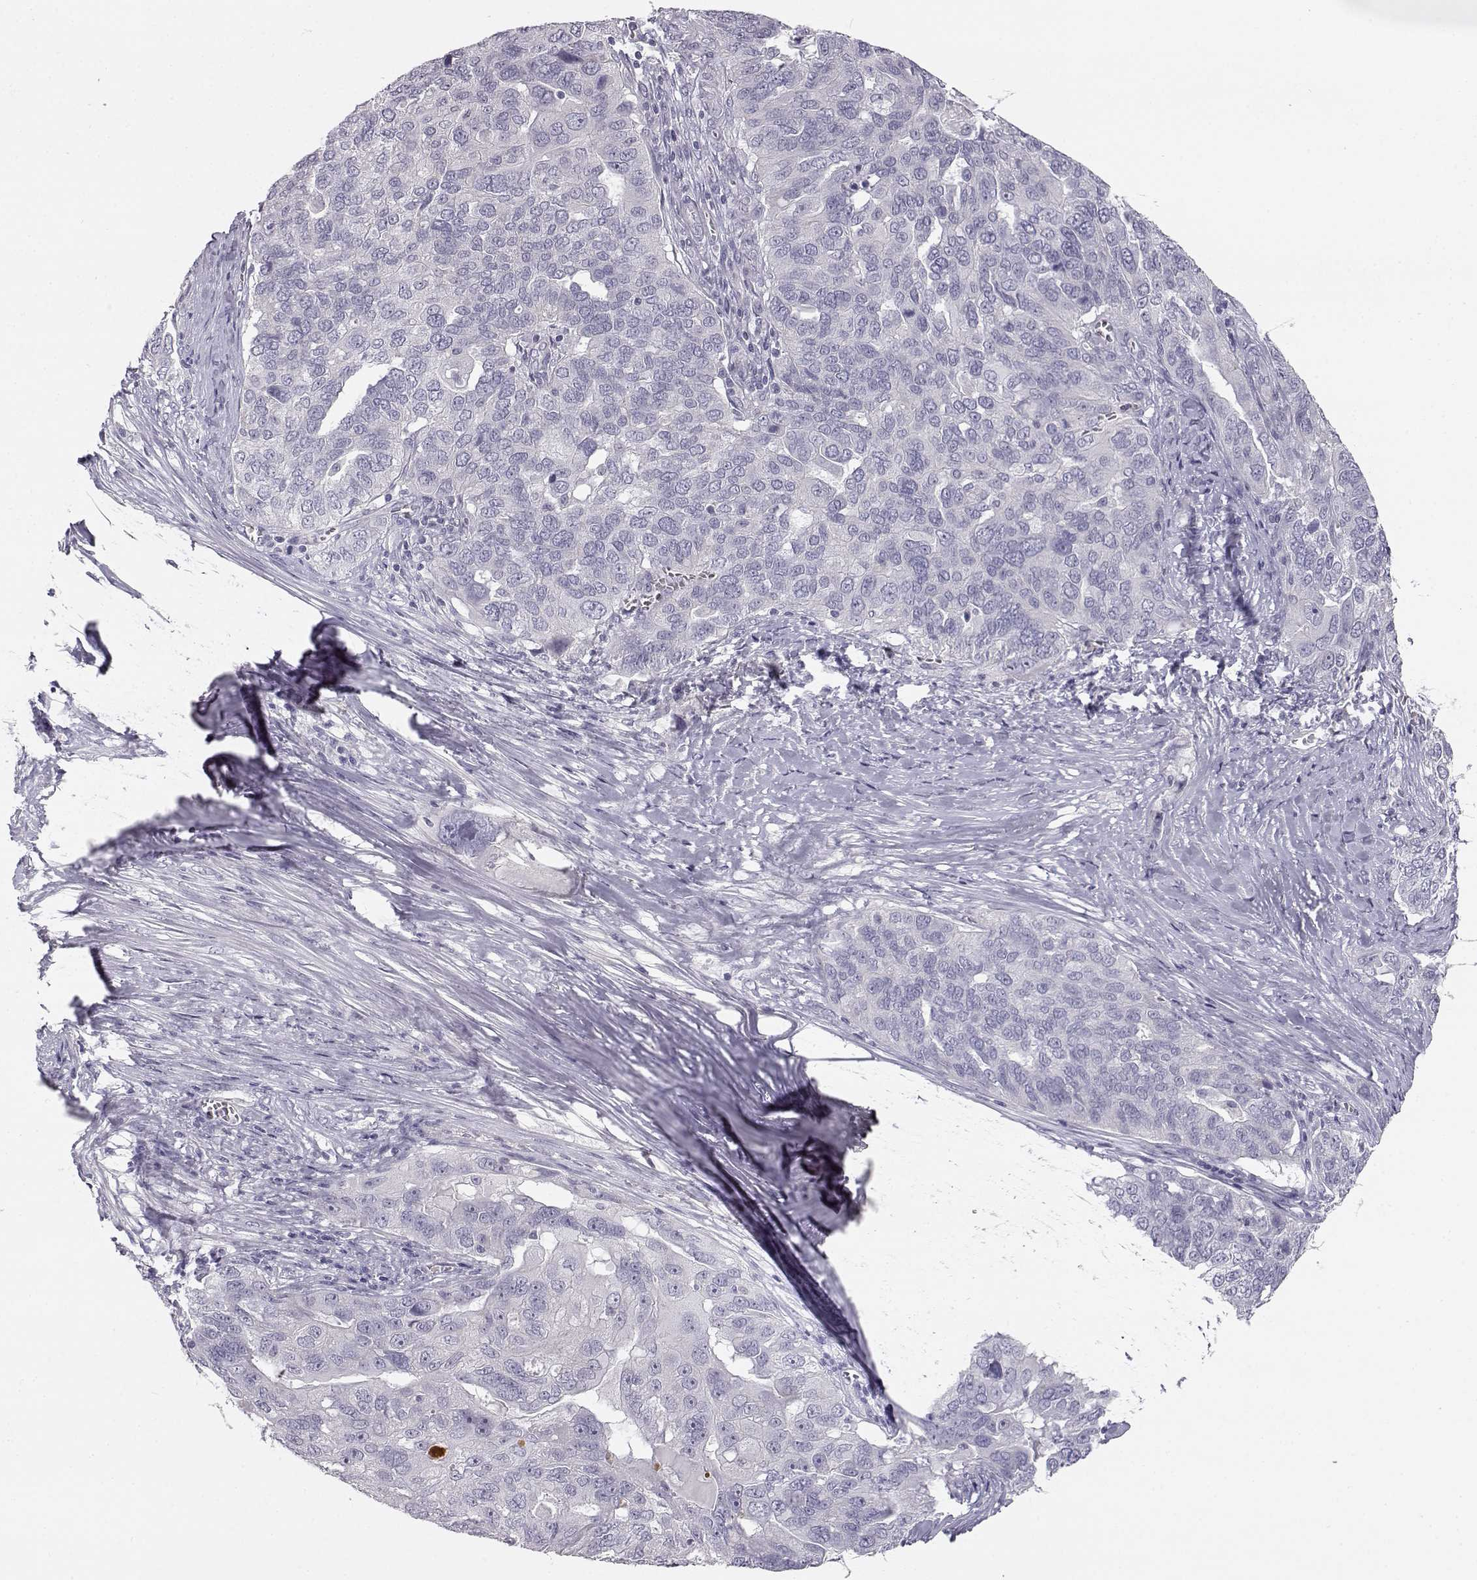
{"staining": {"intensity": "negative", "quantity": "none", "location": "none"}, "tissue": "ovarian cancer", "cell_type": "Tumor cells", "image_type": "cancer", "snomed": [{"axis": "morphology", "description": "Carcinoma, endometroid"}, {"axis": "topography", "description": "Soft tissue"}, {"axis": "topography", "description": "Ovary"}], "caption": "Immunohistochemical staining of human endometroid carcinoma (ovarian) demonstrates no significant expression in tumor cells.", "gene": "MYCBPAP", "patient": {"sex": "female", "age": 52}}